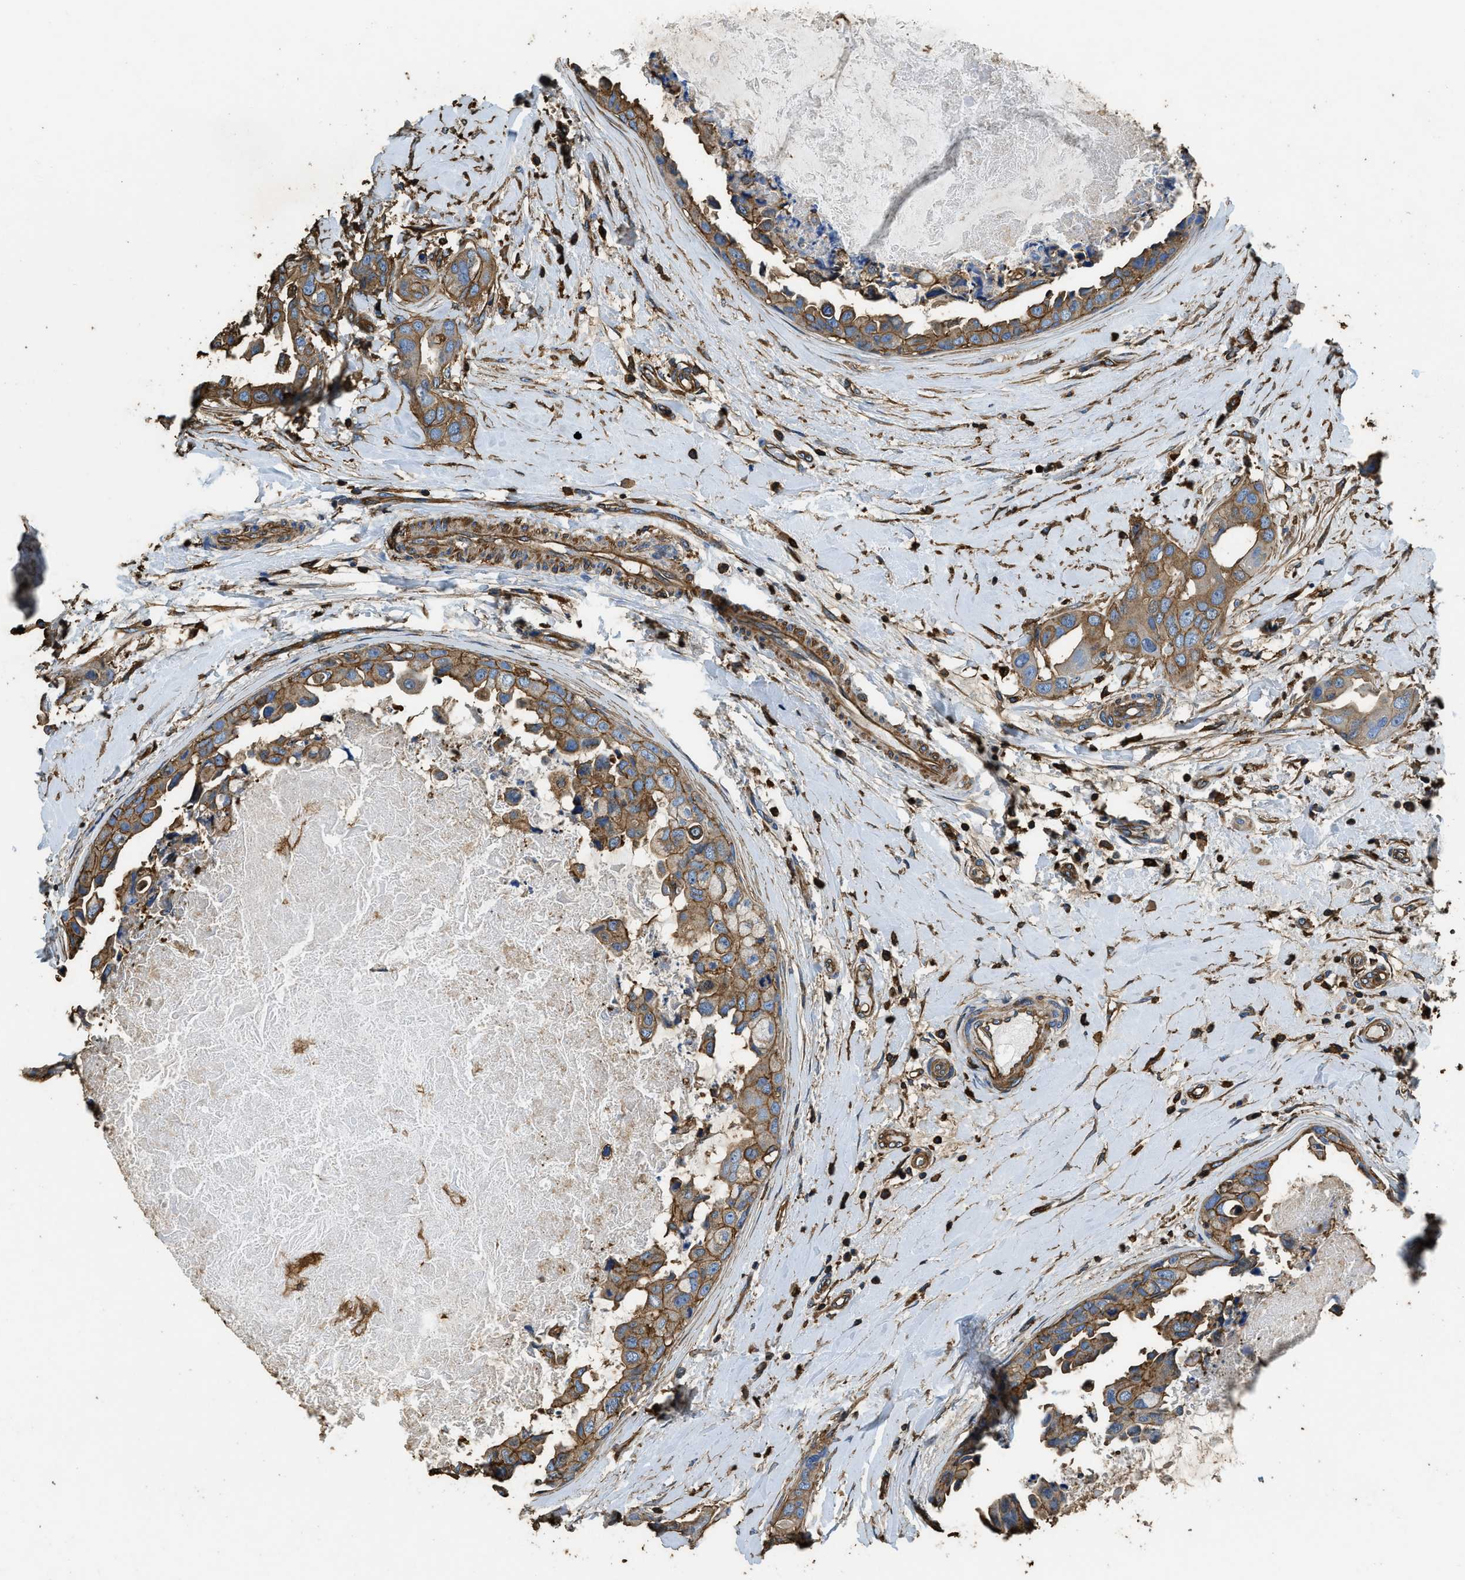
{"staining": {"intensity": "moderate", "quantity": ">75%", "location": "cytoplasmic/membranous"}, "tissue": "breast cancer", "cell_type": "Tumor cells", "image_type": "cancer", "snomed": [{"axis": "morphology", "description": "Duct carcinoma"}, {"axis": "topography", "description": "Breast"}], "caption": "A brown stain shows moderate cytoplasmic/membranous positivity of a protein in breast cancer (infiltrating ductal carcinoma) tumor cells.", "gene": "ACCS", "patient": {"sex": "female", "age": 40}}